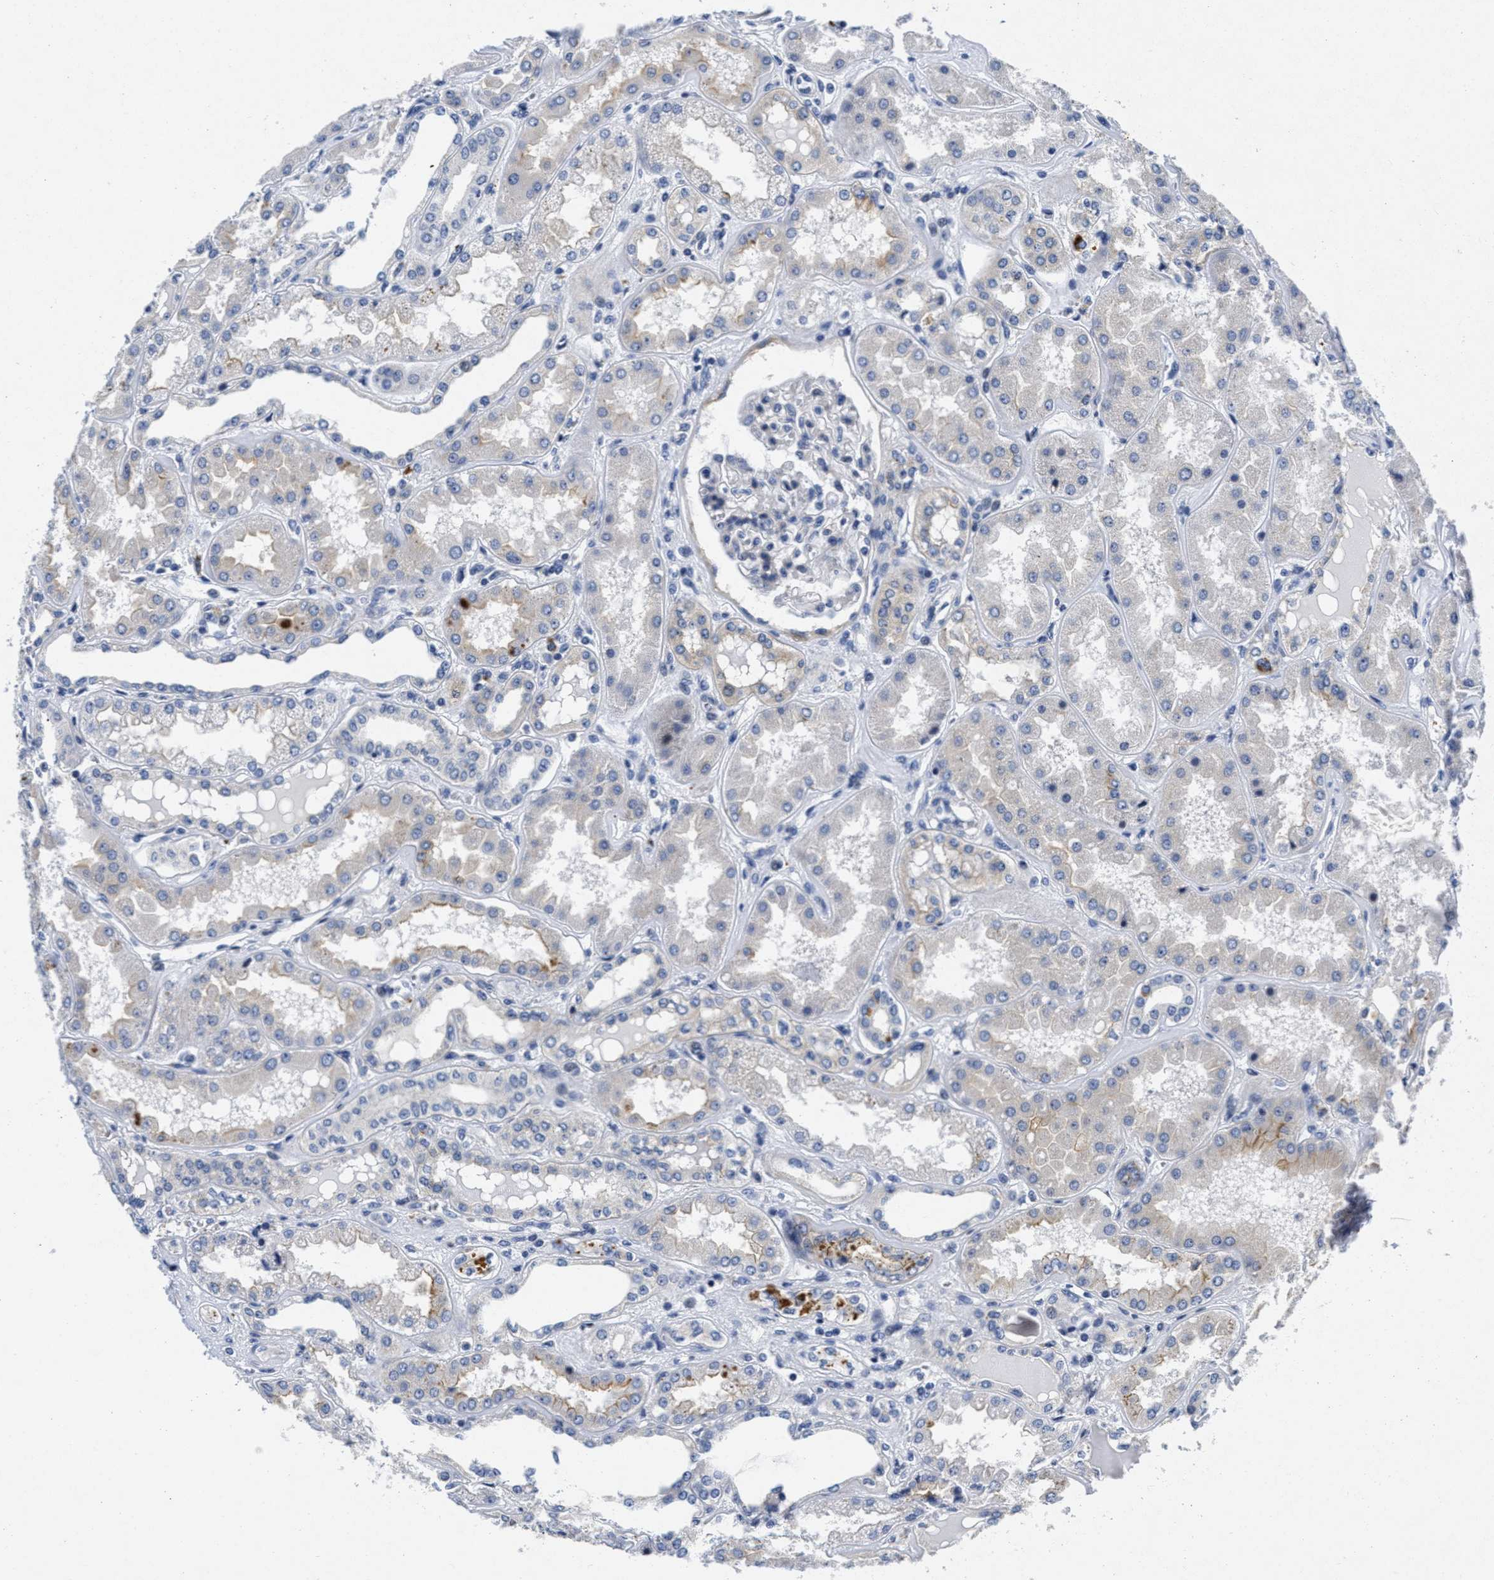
{"staining": {"intensity": "moderate", "quantity": "<25%", "location": "cytoplasmic/membranous"}, "tissue": "kidney", "cell_type": "Cells in glomeruli", "image_type": "normal", "snomed": [{"axis": "morphology", "description": "Normal tissue, NOS"}, {"axis": "topography", "description": "Kidney"}], "caption": "Immunohistochemistry staining of benign kidney, which exhibits low levels of moderate cytoplasmic/membranous staining in approximately <25% of cells in glomeruli indicating moderate cytoplasmic/membranous protein expression. The staining was performed using DAB (brown) for protein detection and nuclei were counterstained in hematoxylin (blue).", "gene": "LAD1", "patient": {"sex": "female", "age": 56}}